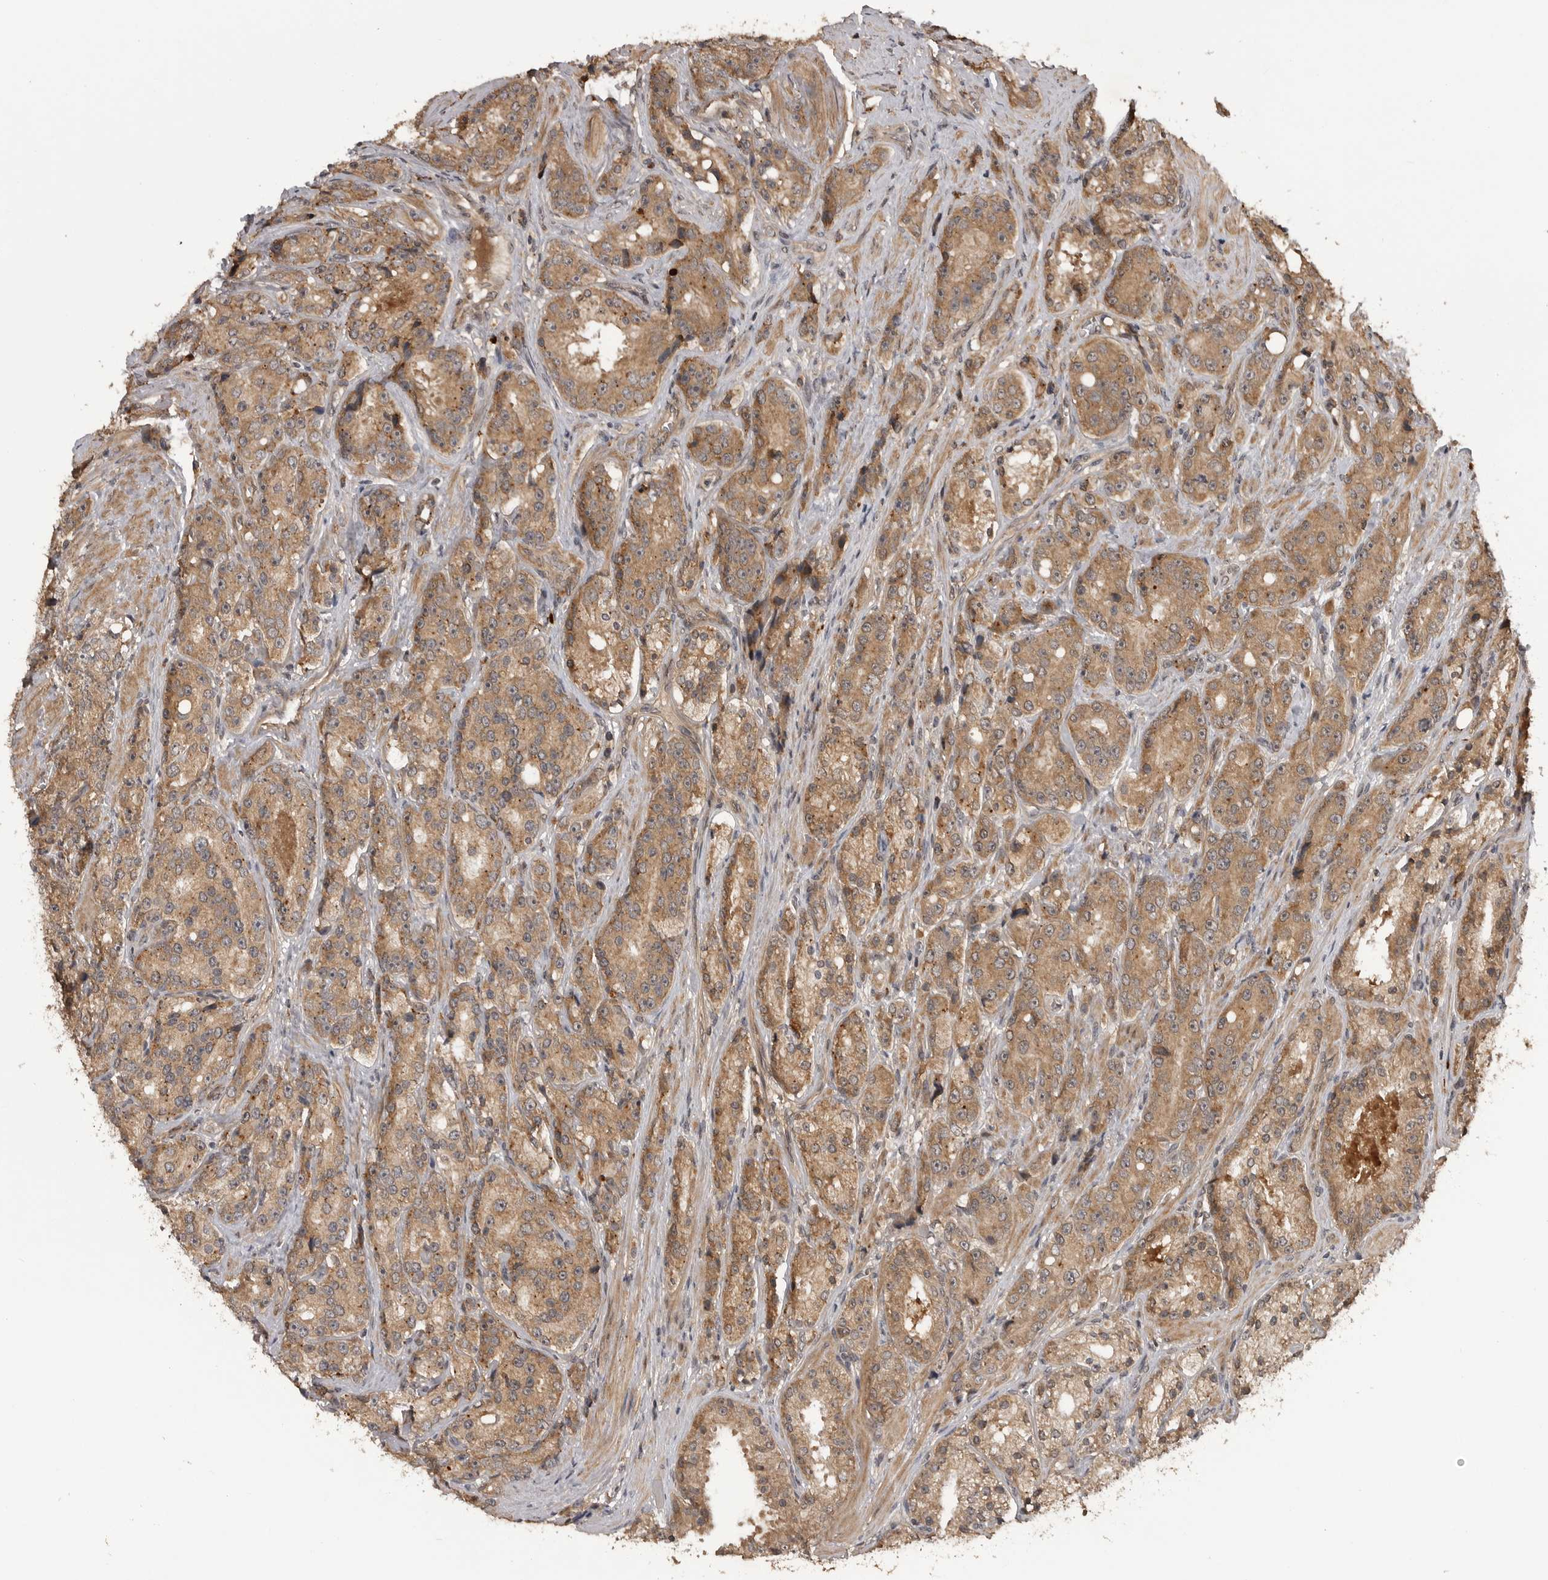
{"staining": {"intensity": "moderate", "quantity": ">75%", "location": "cytoplasmic/membranous"}, "tissue": "prostate cancer", "cell_type": "Tumor cells", "image_type": "cancer", "snomed": [{"axis": "morphology", "description": "Adenocarcinoma, High grade"}, {"axis": "topography", "description": "Prostate"}], "caption": "The photomicrograph shows staining of high-grade adenocarcinoma (prostate), revealing moderate cytoplasmic/membranous protein positivity (brown color) within tumor cells. (DAB = brown stain, brightfield microscopy at high magnification).", "gene": "AKAP7", "patient": {"sex": "male", "age": 60}}